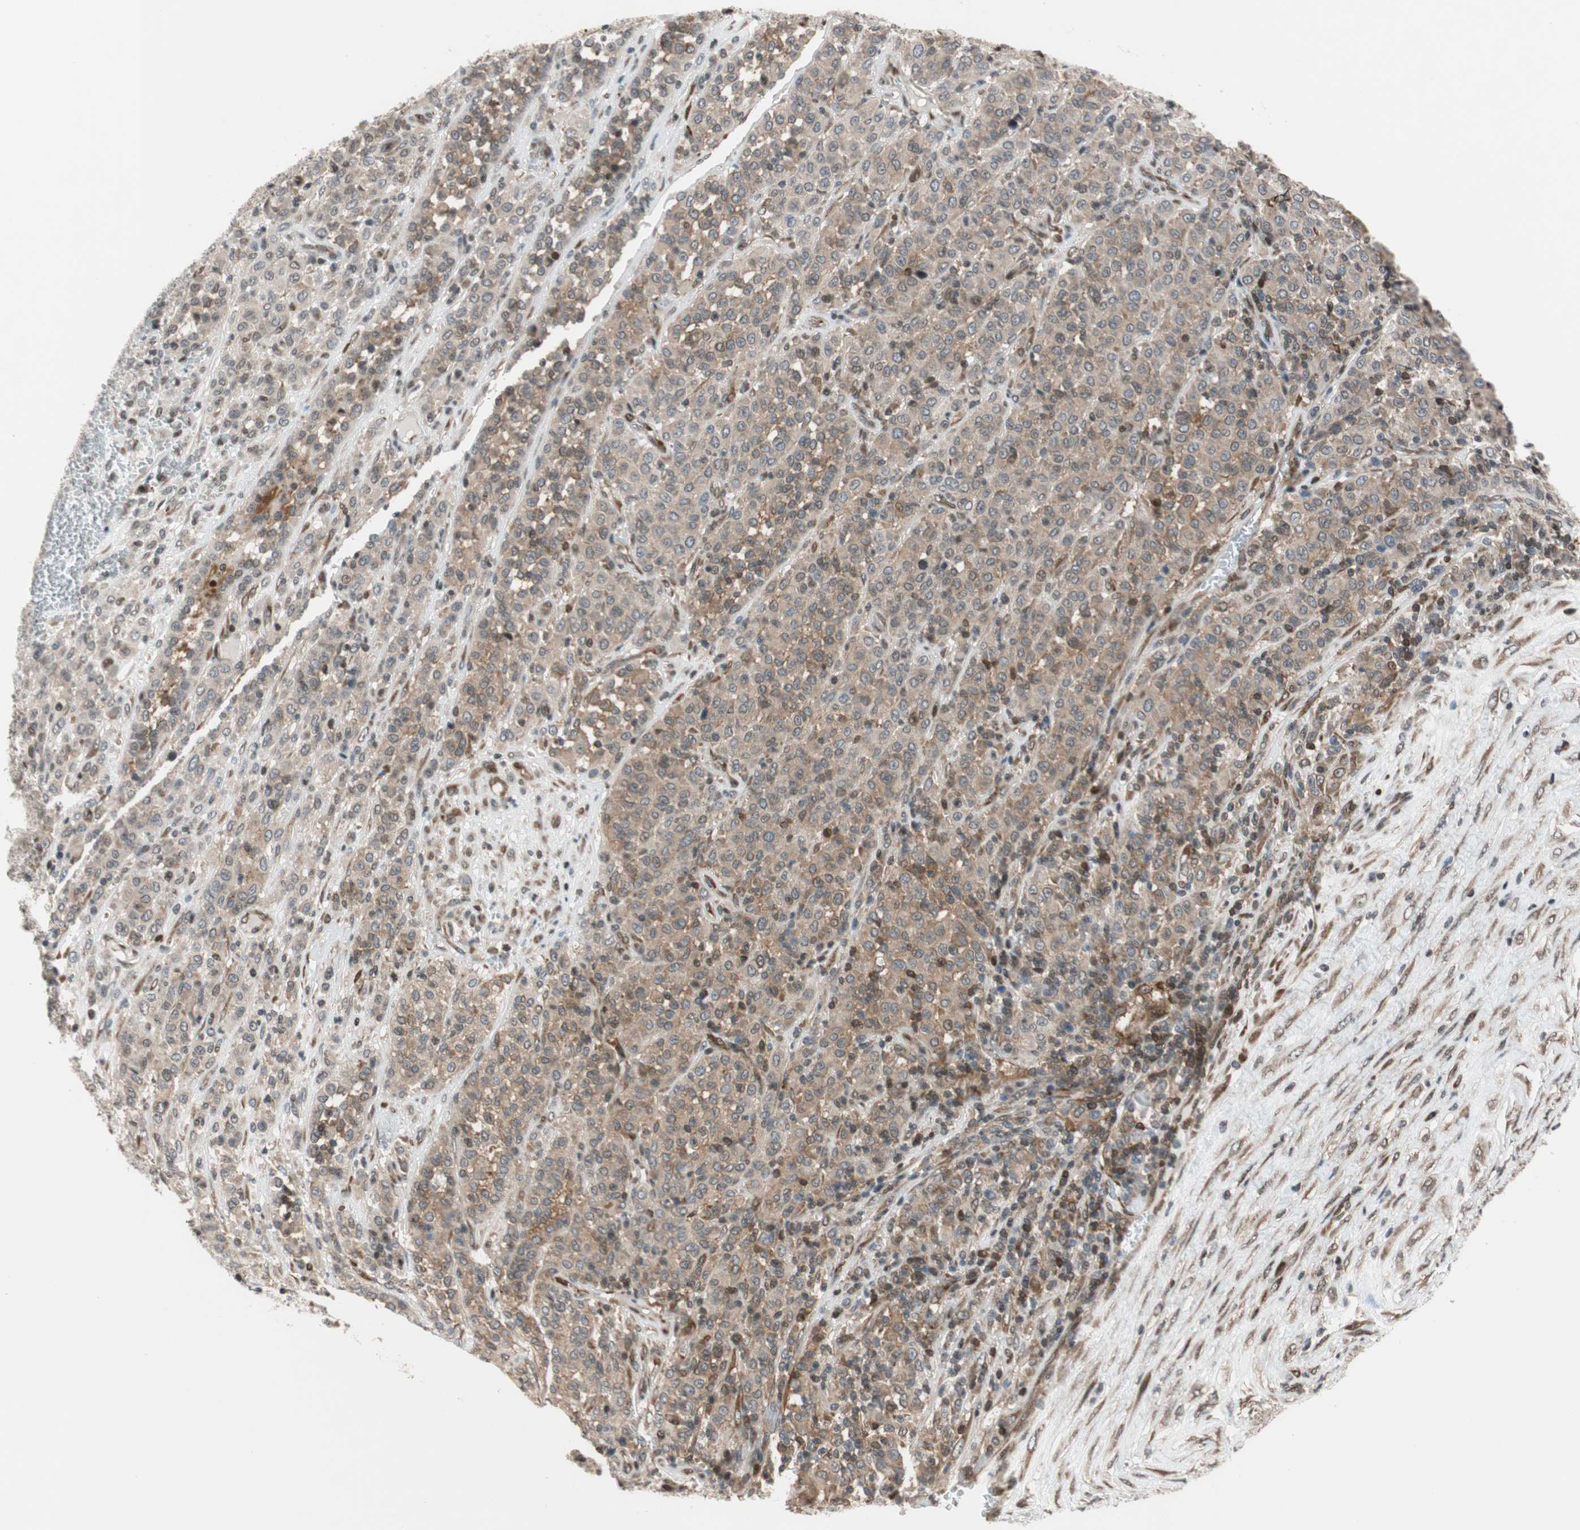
{"staining": {"intensity": "moderate", "quantity": ">75%", "location": "cytoplasmic/membranous"}, "tissue": "melanoma", "cell_type": "Tumor cells", "image_type": "cancer", "snomed": [{"axis": "morphology", "description": "Malignant melanoma, Metastatic site"}, {"axis": "topography", "description": "Pancreas"}], "caption": "Immunohistochemistry micrograph of neoplastic tissue: human melanoma stained using IHC shows medium levels of moderate protein expression localized specifically in the cytoplasmic/membranous of tumor cells, appearing as a cytoplasmic/membranous brown color.", "gene": "ZNF512B", "patient": {"sex": "female", "age": 30}}